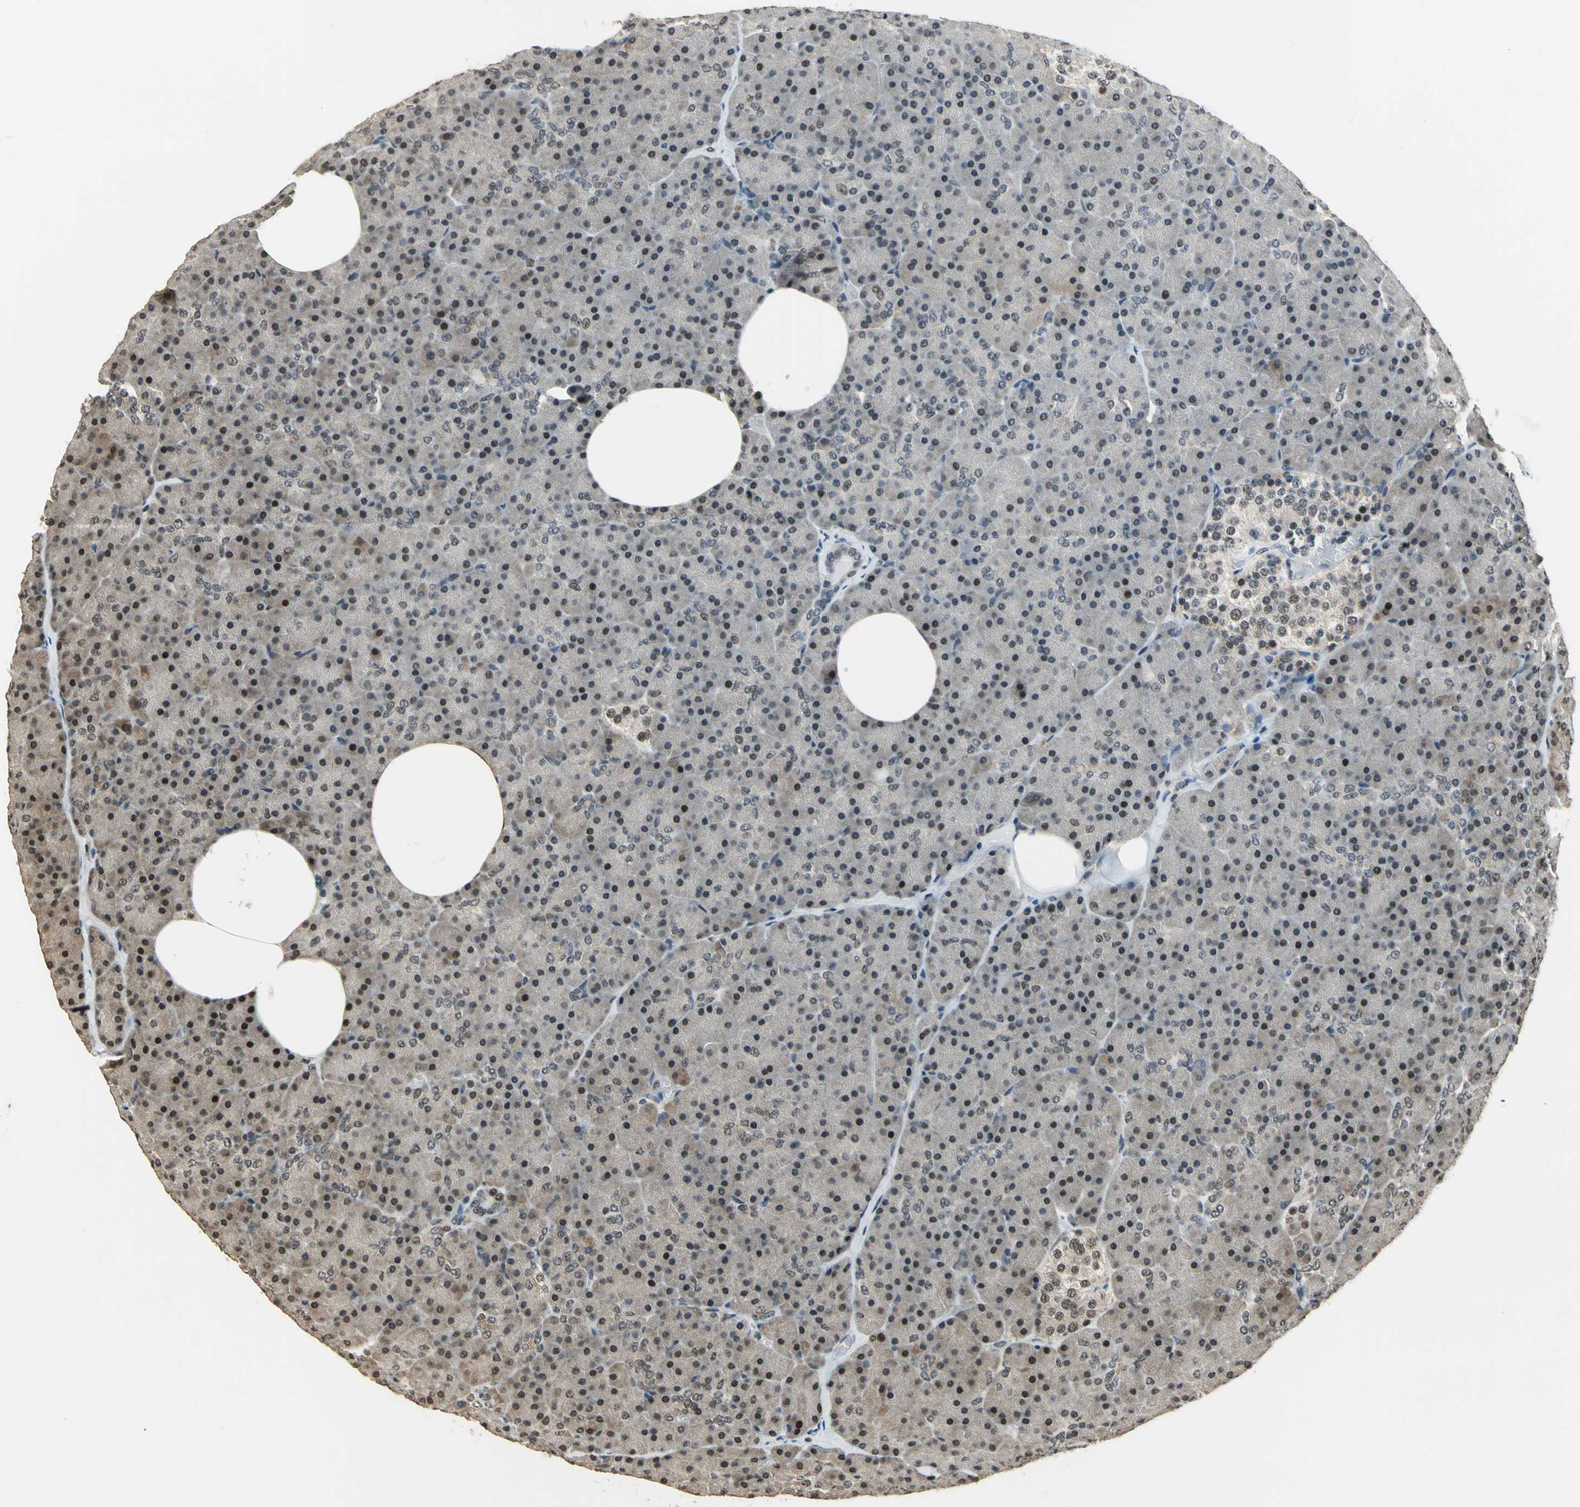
{"staining": {"intensity": "weak", "quantity": ">75%", "location": "cytoplasmic/membranous,nuclear"}, "tissue": "pancreas", "cell_type": "Exocrine glandular cells", "image_type": "normal", "snomed": [{"axis": "morphology", "description": "Normal tissue, NOS"}, {"axis": "topography", "description": "Pancreas"}], "caption": "This is an image of immunohistochemistry staining of normal pancreas, which shows weak positivity in the cytoplasmic/membranous,nuclear of exocrine glandular cells.", "gene": "MIS18BP1", "patient": {"sex": "female", "age": 35}}